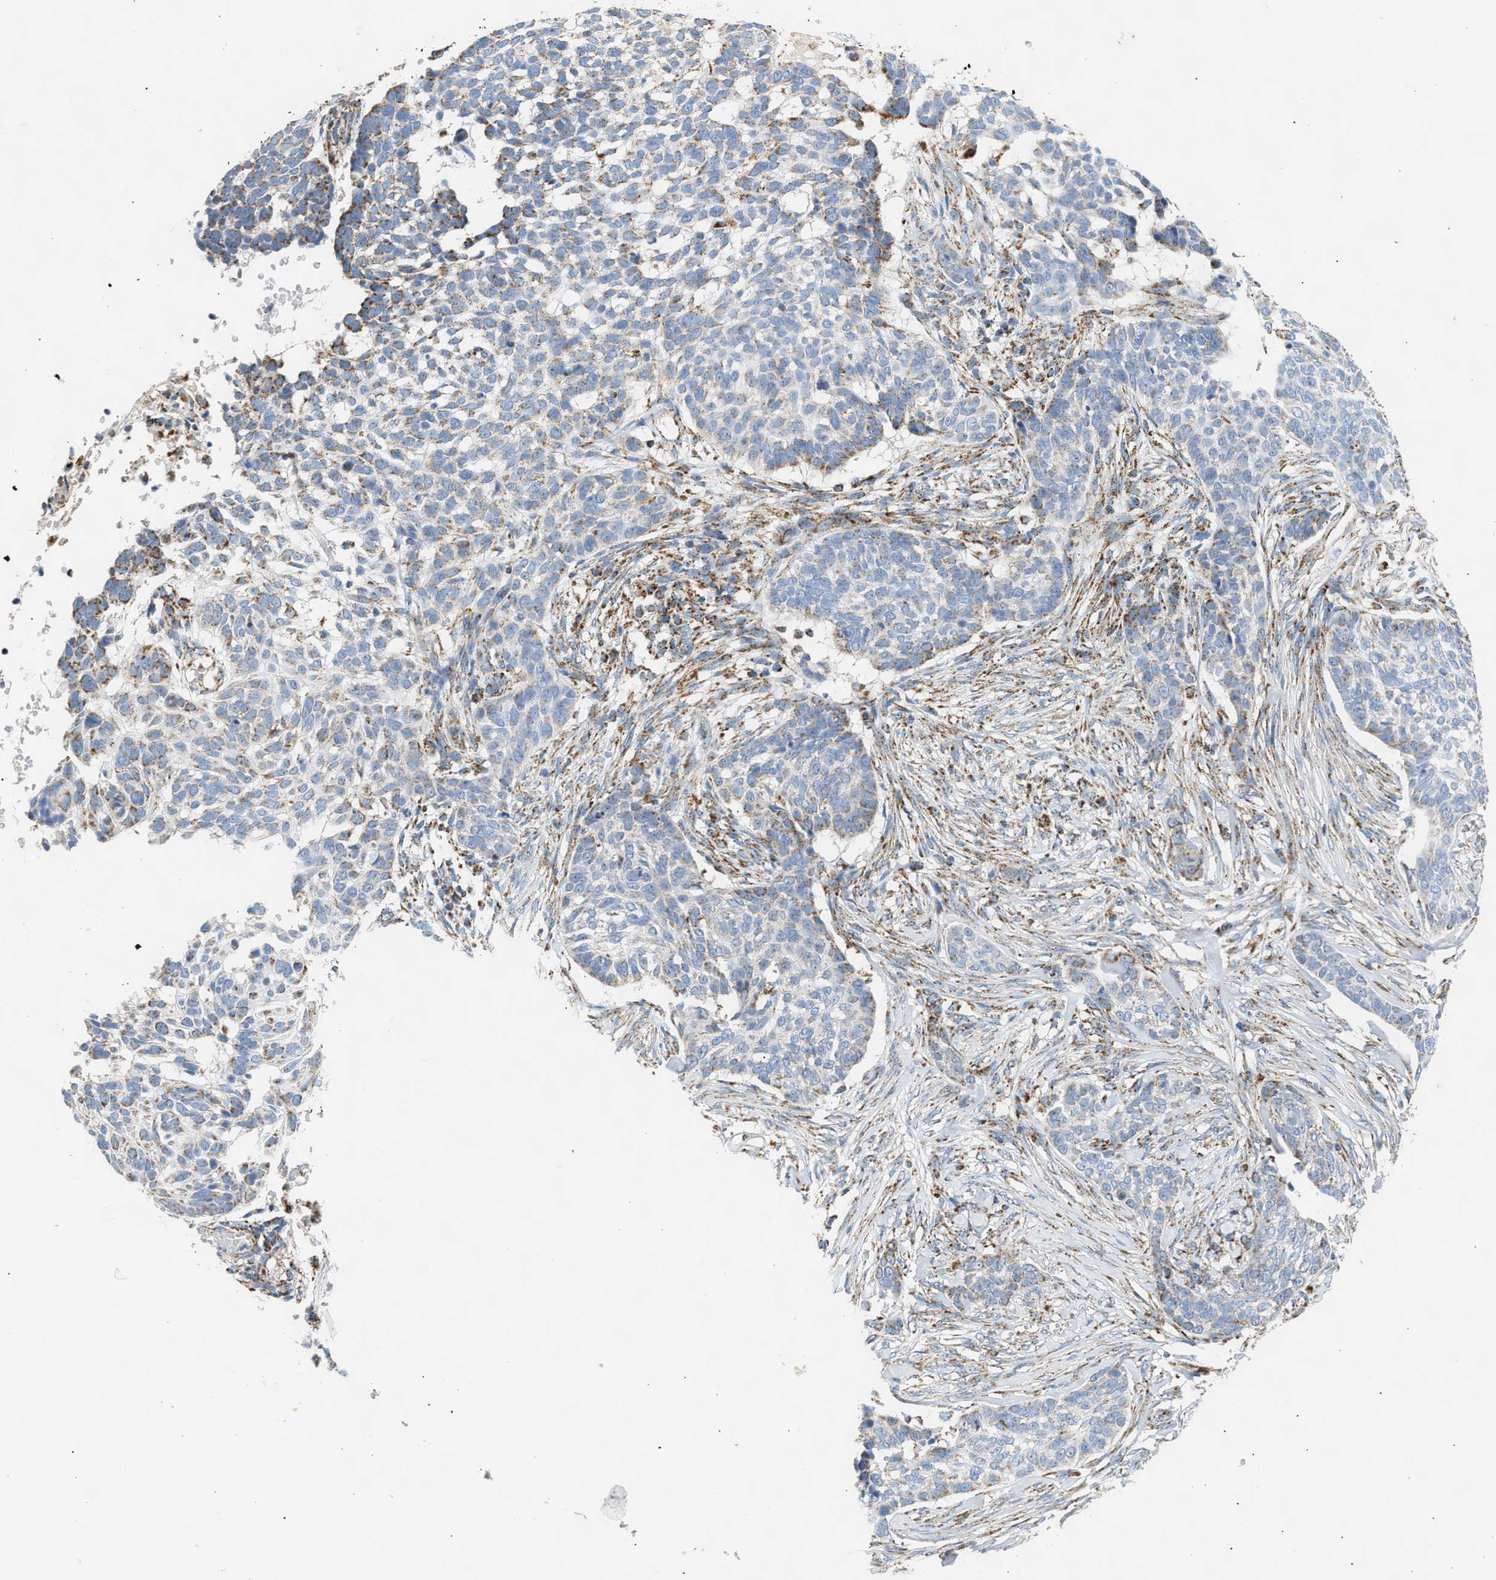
{"staining": {"intensity": "moderate", "quantity": "<25%", "location": "cytoplasmic/membranous"}, "tissue": "skin cancer", "cell_type": "Tumor cells", "image_type": "cancer", "snomed": [{"axis": "morphology", "description": "Basal cell carcinoma"}, {"axis": "topography", "description": "Skin"}], "caption": "Tumor cells demonstrate low levels of moderate cytoplasmic/membranous staining in approximately <25% of cells in skin cancer.", "gene": "OGDH", "patient": {"sex": "male", "age": 85}}